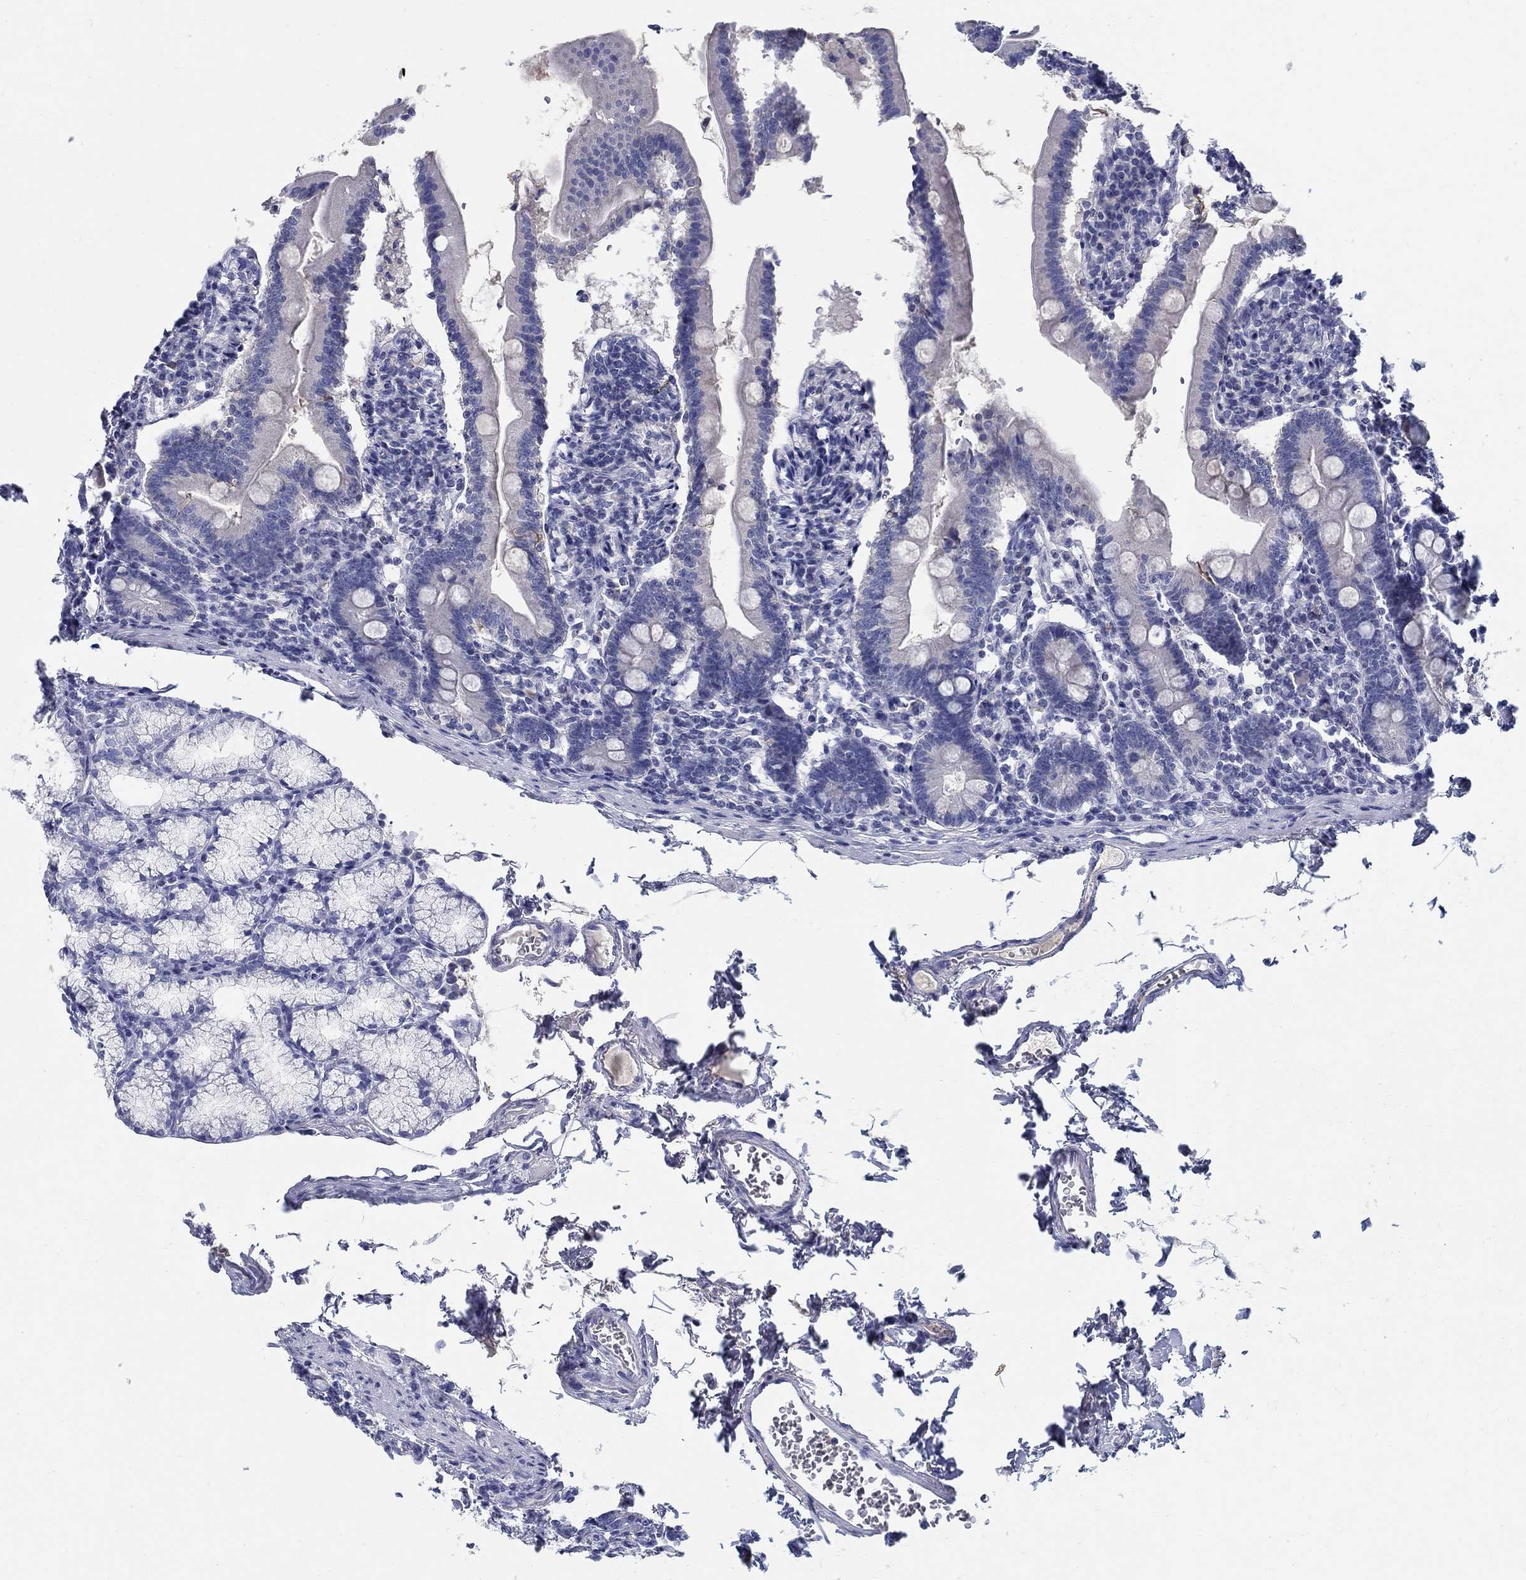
{"staining": {"intensity": "negative", "quantity": "none", "location": "none"}, "tissue": "duodenum", "cell_type": "Glandular cells", "image_type": "normal", "snomed": [{"axis": "morphology", "description": "Normal tissue, NOS"}, {"axis": "topography", "description": "Duodenum"}], "caption": "Duodenum stained for a protein using immunohistochemistry reveals no expression glandular cells.", "gene": "CRYGA", "patient": {"sex": "female", "age": 67}}